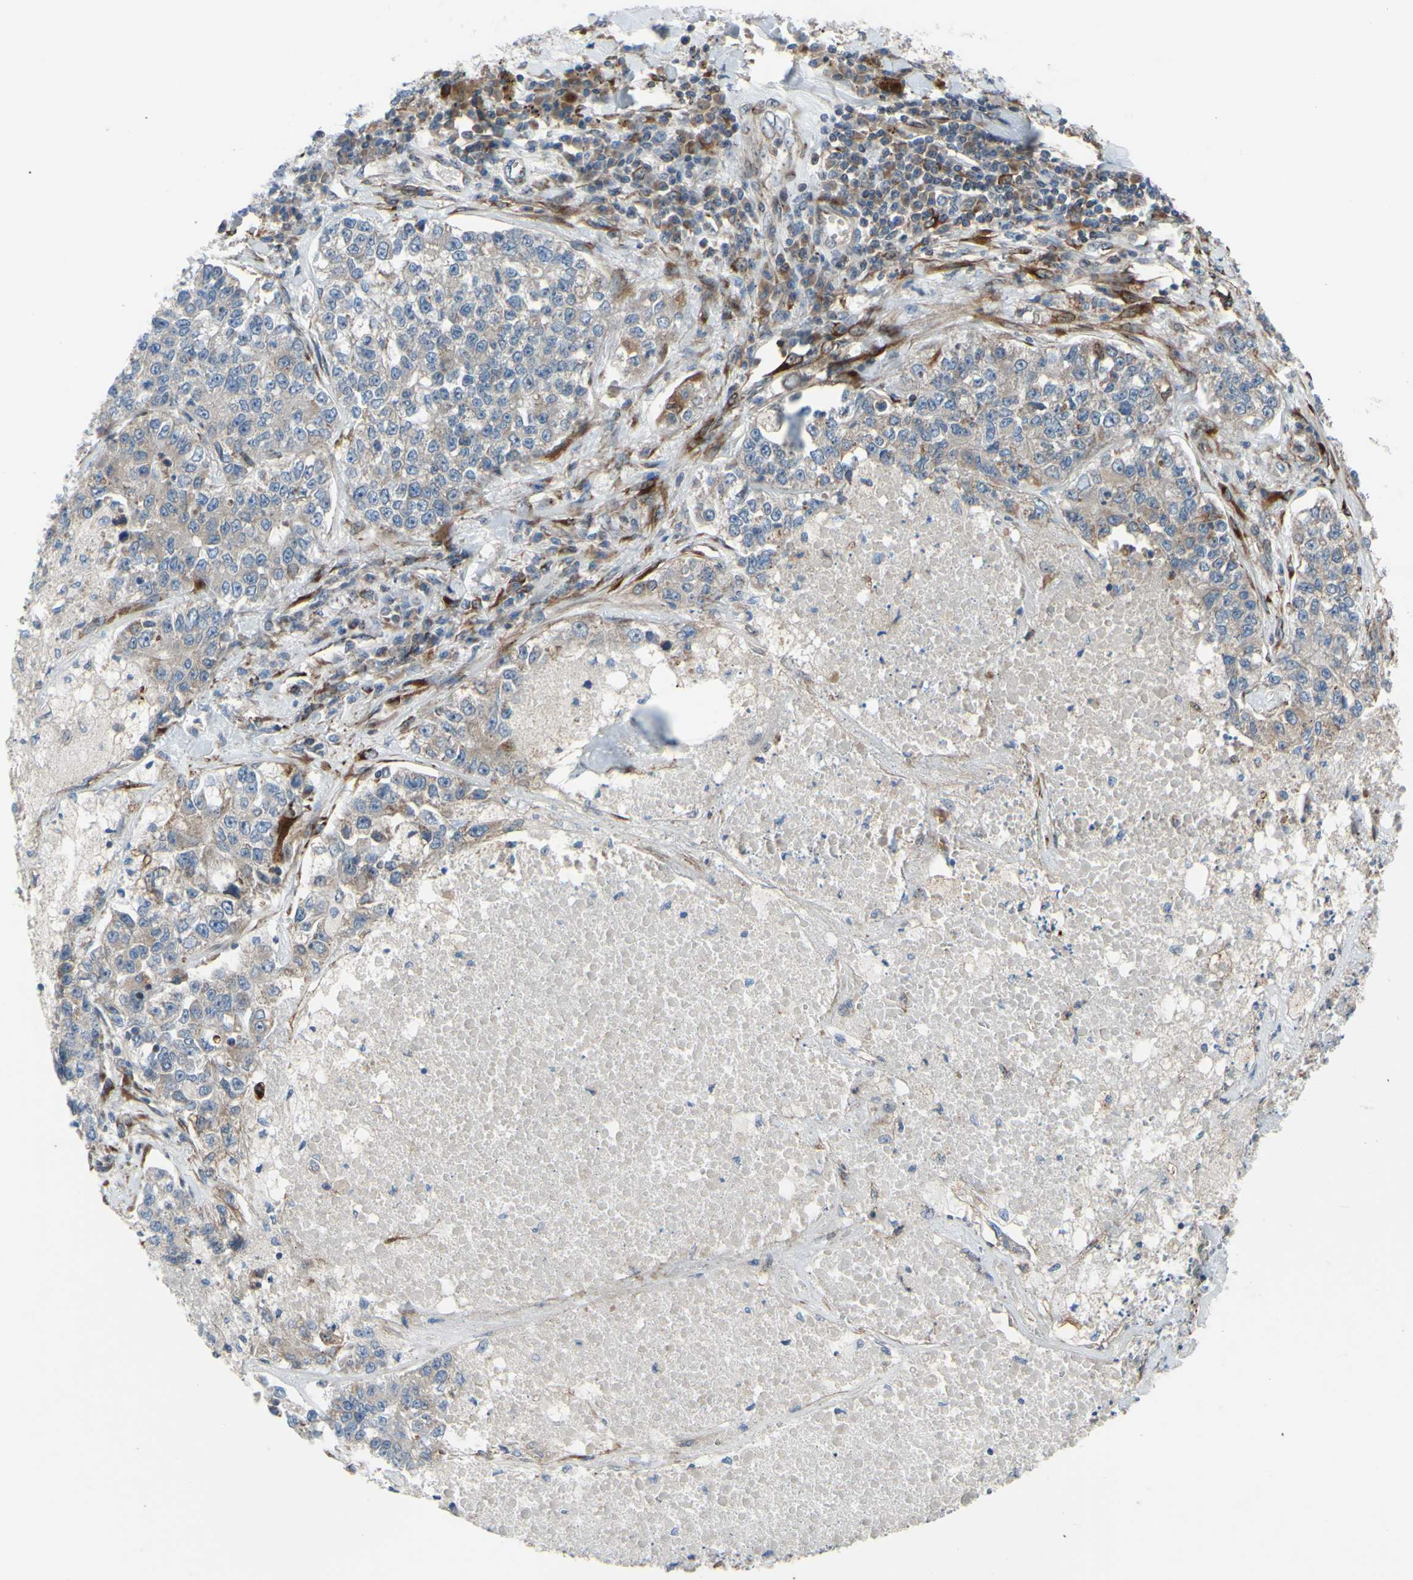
{"staining": {"intensity": "negative", "quantity": "none", "location": "none"}, "tissue": "lung cancer", "cell_type": "Tumor cells", "image_type": "cancer", "snomed": [{"axis": "morphology", "description": "Adenocarcinoma, NOS"}, {"axis": "topography", "description": "Lung"}], "caption": "This is an immunohistochemistry micrograph of lung adenocarcinoma. There is no staining in tumor cells.", "gene": "PRAF2", "patient": {"sex": "male", "age": 49}}